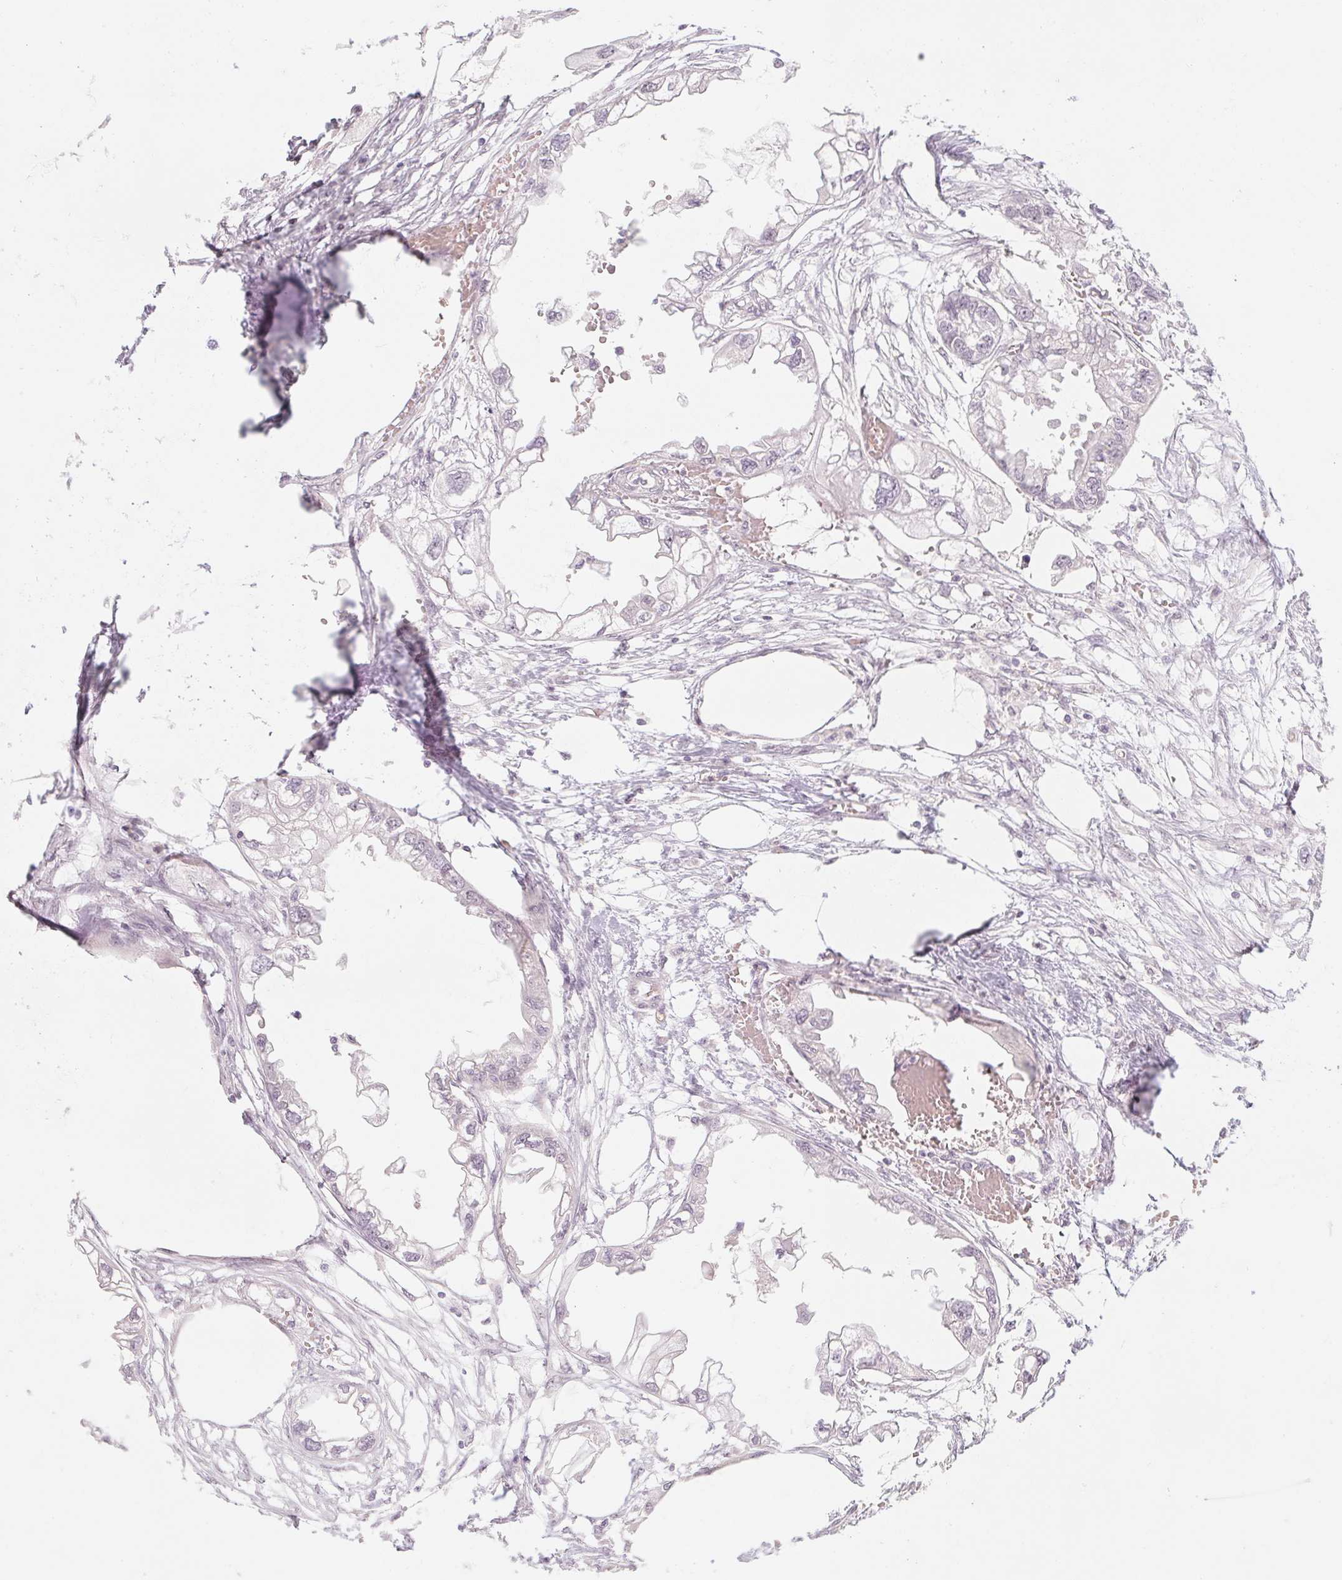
{"staining": {"intensity": "negative", "quantity": "none", "location": "none"}, "tissue": "endometrial cancer", "cell_type": "Tumor cells", "image_type": "cancer", "snomed": [{"axis": "morphology", "description": "Adenocarcinoma, NOS"}, {"axis": "morphology", "description": "Adenocarcinoma, metastatic, NOS"}, {"axis": "topography", "description": "Adipose tissue"}, {"axis": "topography", "description": "Endometrium"}], "caption": "Endometrial adenocarcinoma was stained to show a protein in brown. There is no significant staining in tumor cells.", "gene": "POU1F1", "patient": {"sex": "female", "age": 67}}